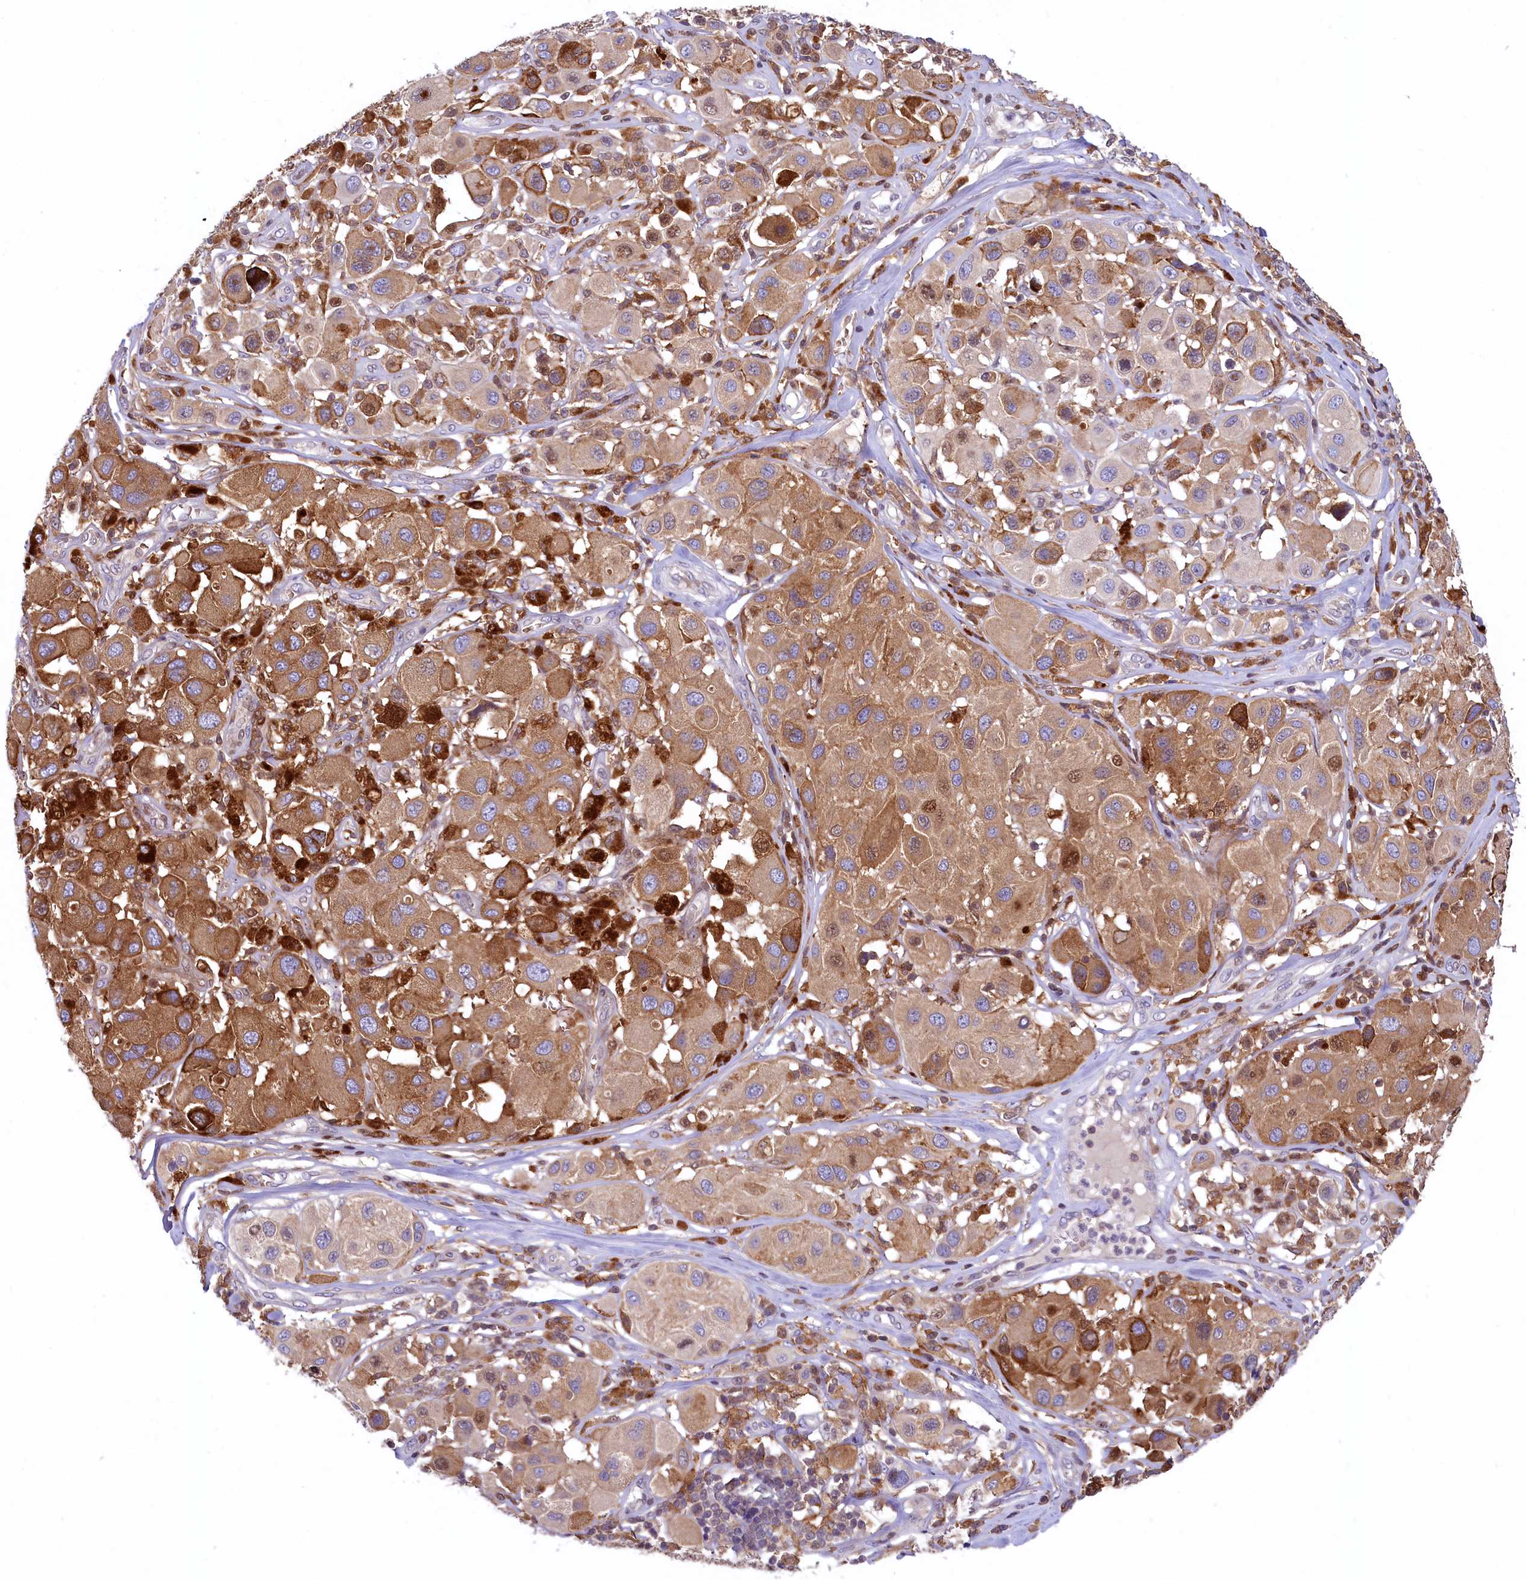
{"staining": {"intensity": "moderate", "quantity": ">75%", "location": "cytoplasmic/membranous"}, "tissue": "melanoma", "cell_type": "Tumor cells", "image_type": "cancer", "snomed": [{"axis": "morphology", "description": "Malignant melanoma, Metastatic site"}, {"axis": "topography", "description": "Skin"}], "caption": "Melanoma stained for a protein reveals moderate cytoplasmic/membranous positivity in tumor cells. The protein is shown in brown color, while the nuclei are stained blue.", "gene": "HPS6", "patient": {"sex": "male", "age": 41}}